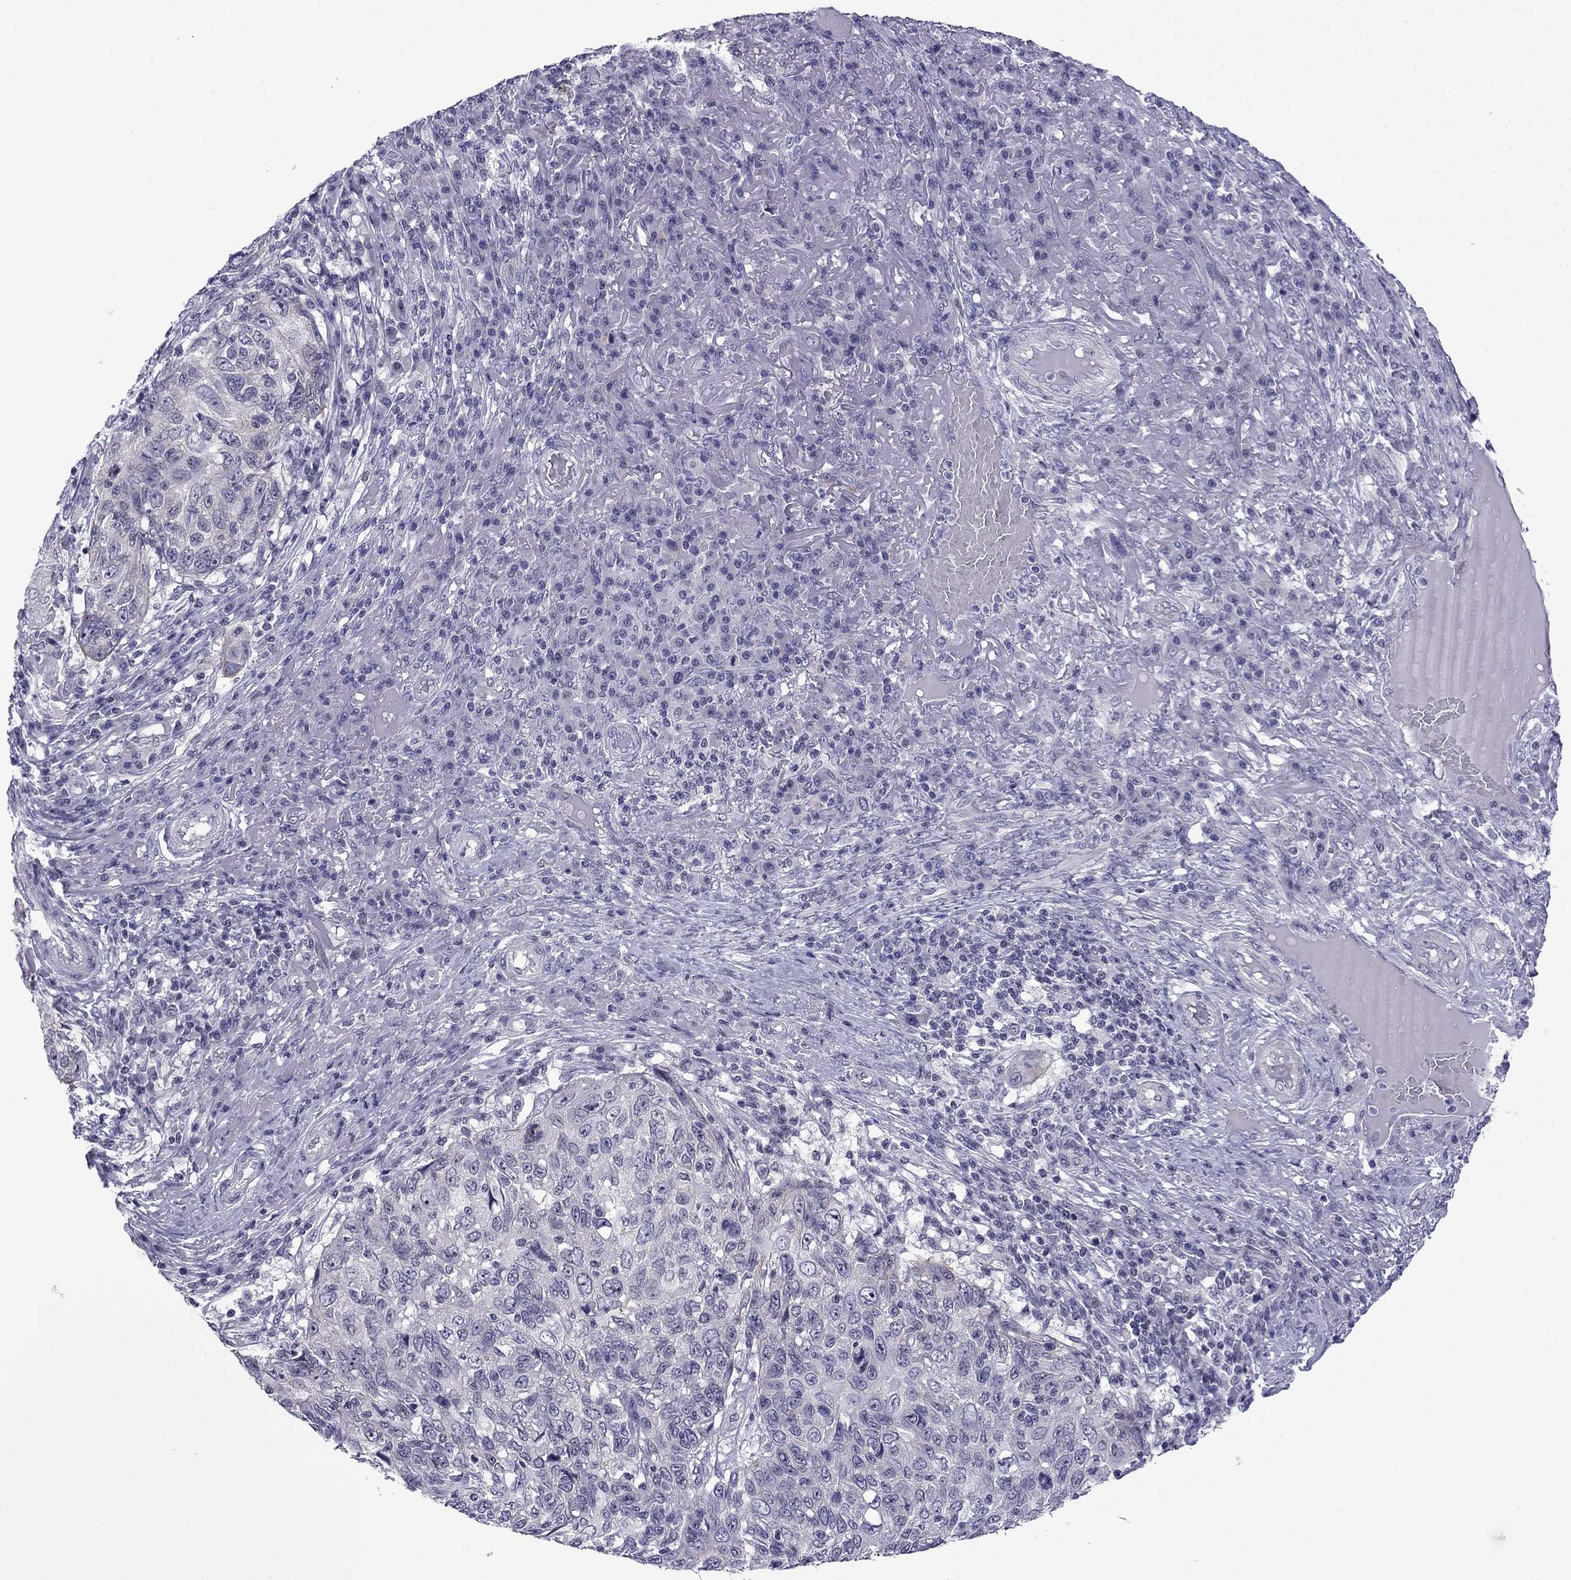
{"staining": {"intensity": "negative", "quantity": "none", "location": "none"}, "tissue": "skin cancer", "cell_type": "Tumor cells", "image_type": "cancer", "snomed": [{"axis": "morphology", "description": "Squamous cell carcinoma, NOS"}, {"axis": "topography", "description": "Skin"}], "caption": "DAB immunohistochemical staining of squamous cell carcinoma (skin) displays no significant expression in tumor cells.", "gene": "POM121L12", "patient": {"sex": "male", "age": 92}}